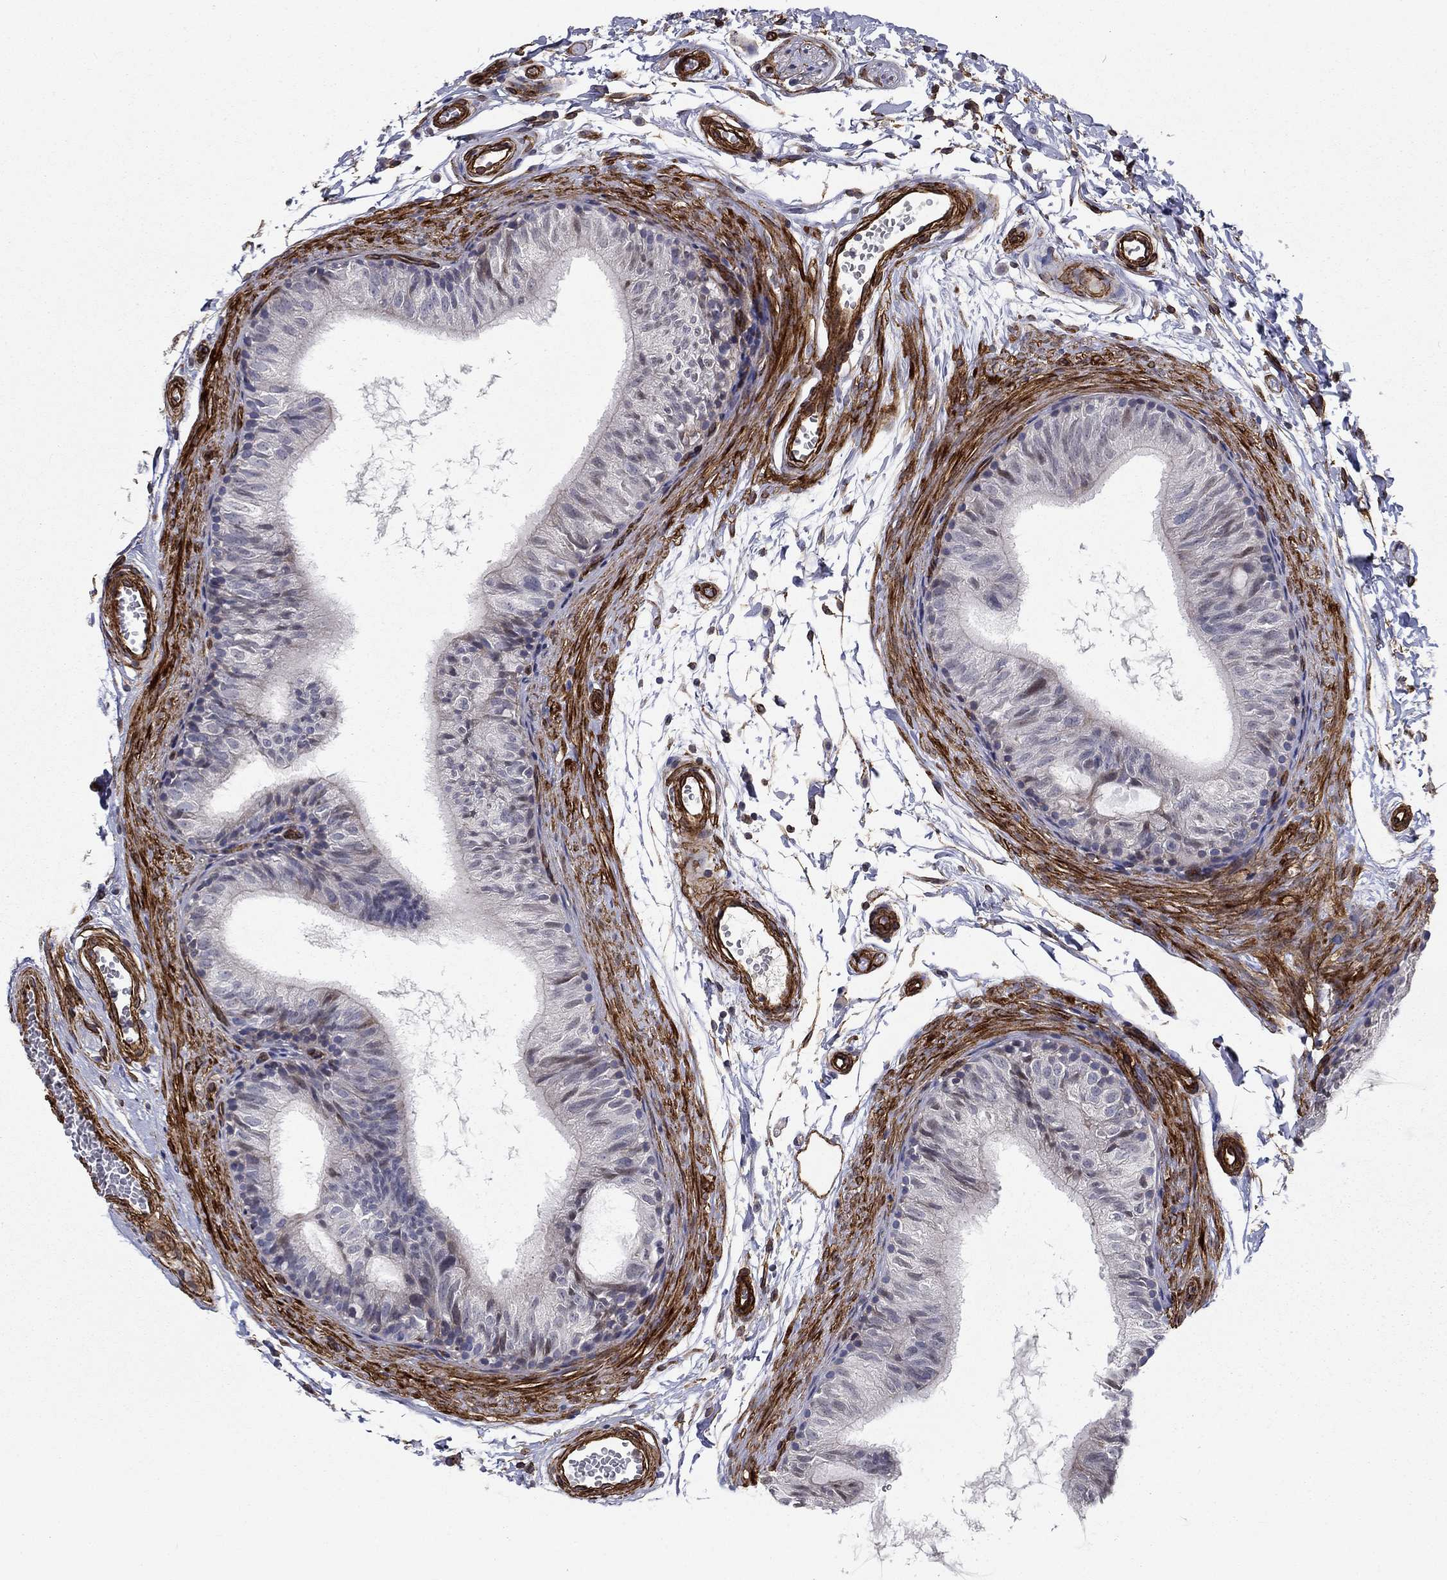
{"staining": {"intensity": "negative", "quantity": "none", "location": "none"}, "tissue": "epididymis", "cell_type": "Glandular cells", "image_type": "normal", "snomed": [{"axis": "morphology", "description": "Normal tissue, NOS"}, {"axis": "topography", "description": "Epididymis"}], "caption": "Immunohistochemical staining of unremarkable human epididymis shows no significant staining in glandular cells.", "gene": "SYNC", "patient": {"sex": "male", "age": 22}}